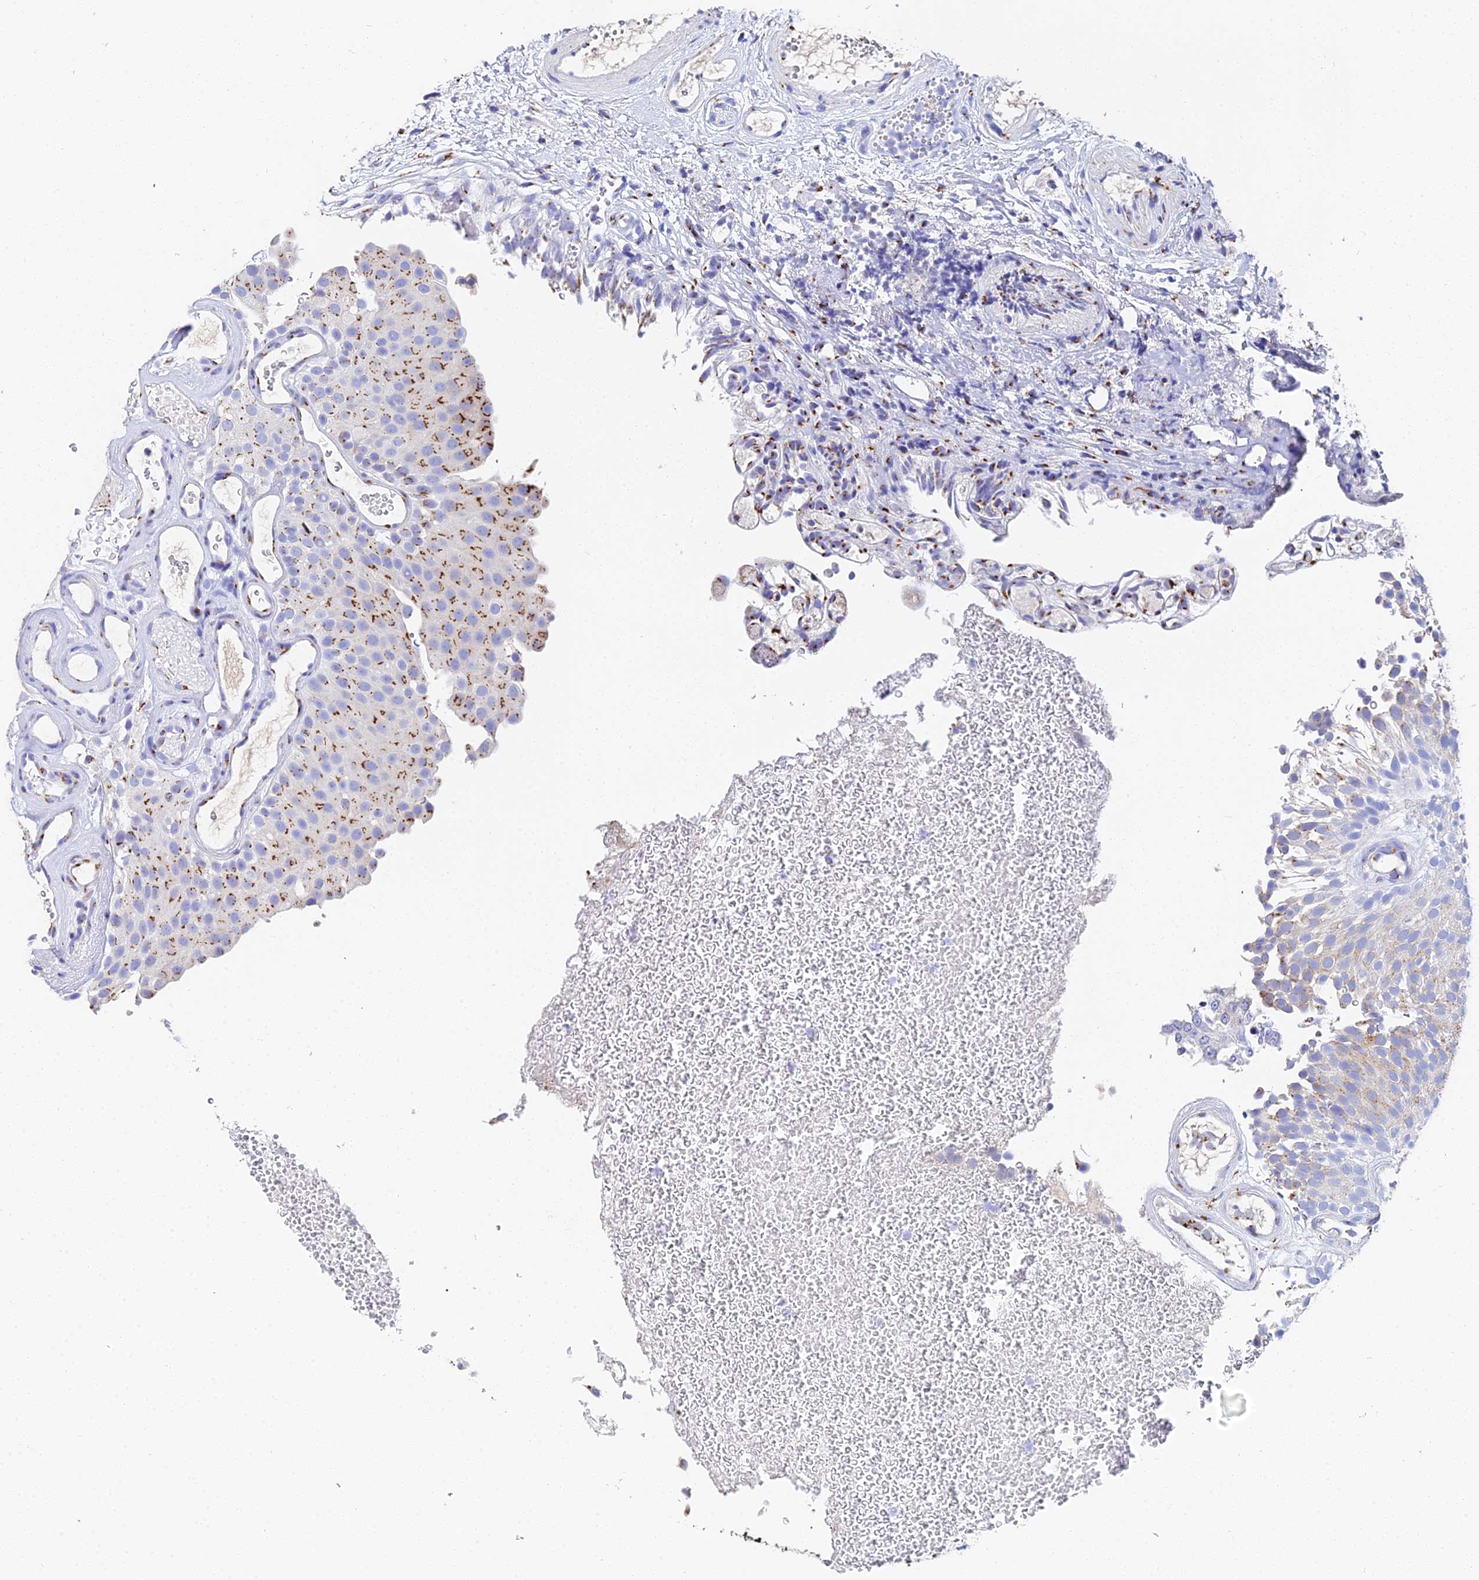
{"staining": {"intensity": "moderate", "quantity": ">75%", "location": "cytoplasmic/membranous"}, "tissue": "urothelial cancer", "cell_type": "Tumor cells", "image_type": "cancer", "snomed": [{"axis": "morphology", "description": "Urothelial carcinoma, Low grade"}, {"axis": "topography", "description": "Urinary bladder"}], "caption": "Immunohistochemical staining of human urothelial cancer reveals medium levels of moderate cytoplasmic/membranous protein staining in about >75% of tumor cells.", "gene": "ENSG00000268674", "patient": {"sex": "male", "age": 78}}